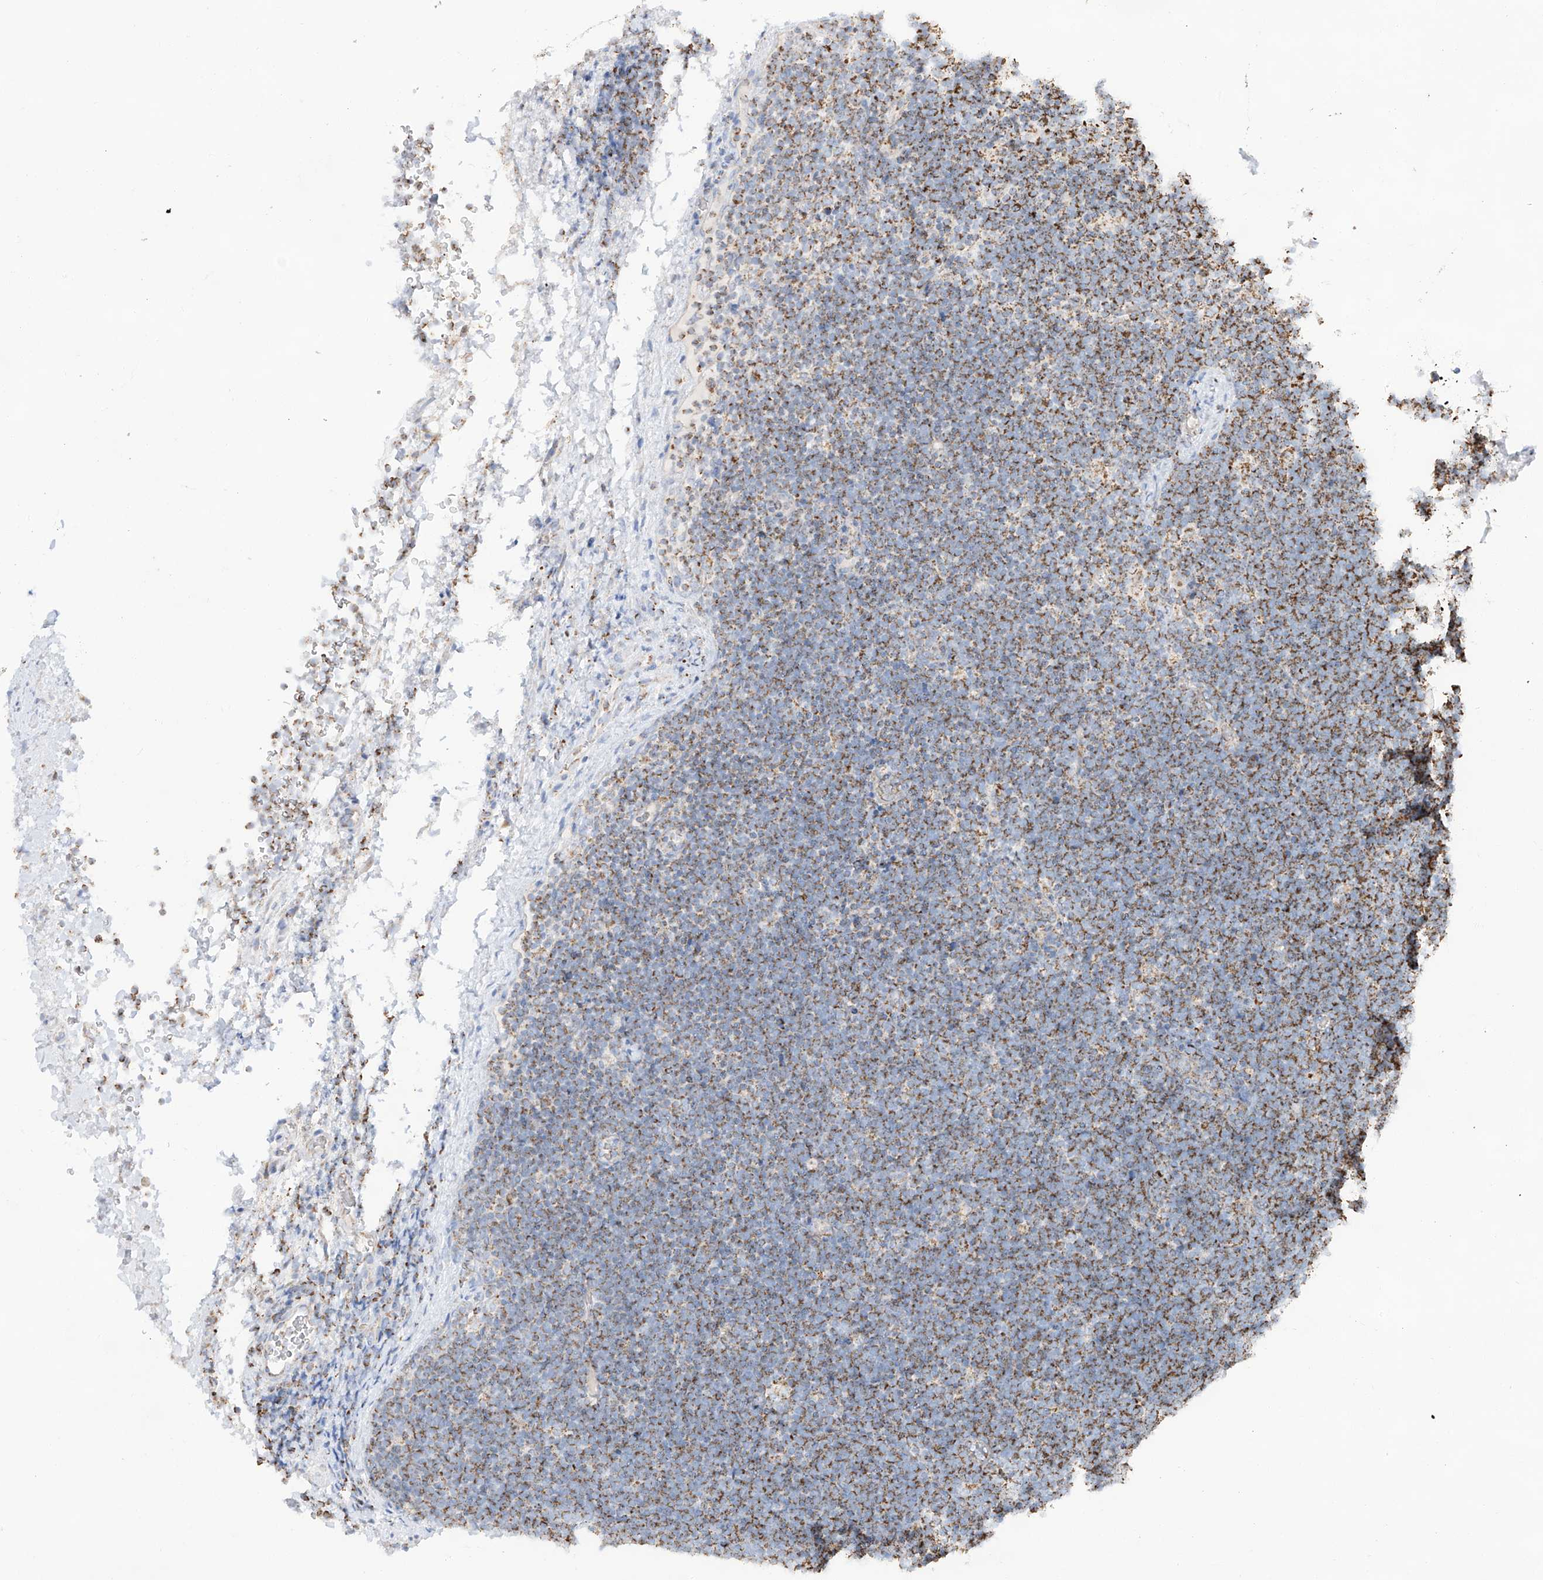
{"staining": {"intensity": "moderate", "quantity": ">75%", "location": "cytoplasmic/membranous"}, "tissue": "lymphoma", "cell_type": "Tumor cells", "image_type": "cancer", "snomed": [{"axis": "morphology", "description": "Malignant lymphoma, non-Hodgkin's type, High grade"}, {"axis": "topography", "description": "Lymph node"}], "caption": "A photomicrograph of human lymphoma stained for a protein exhibits moderate cytoplasmic/membranous brown staining in tumor cells.", "gene": "TTC27", "patient": {"sex": "male", "age": 13}}